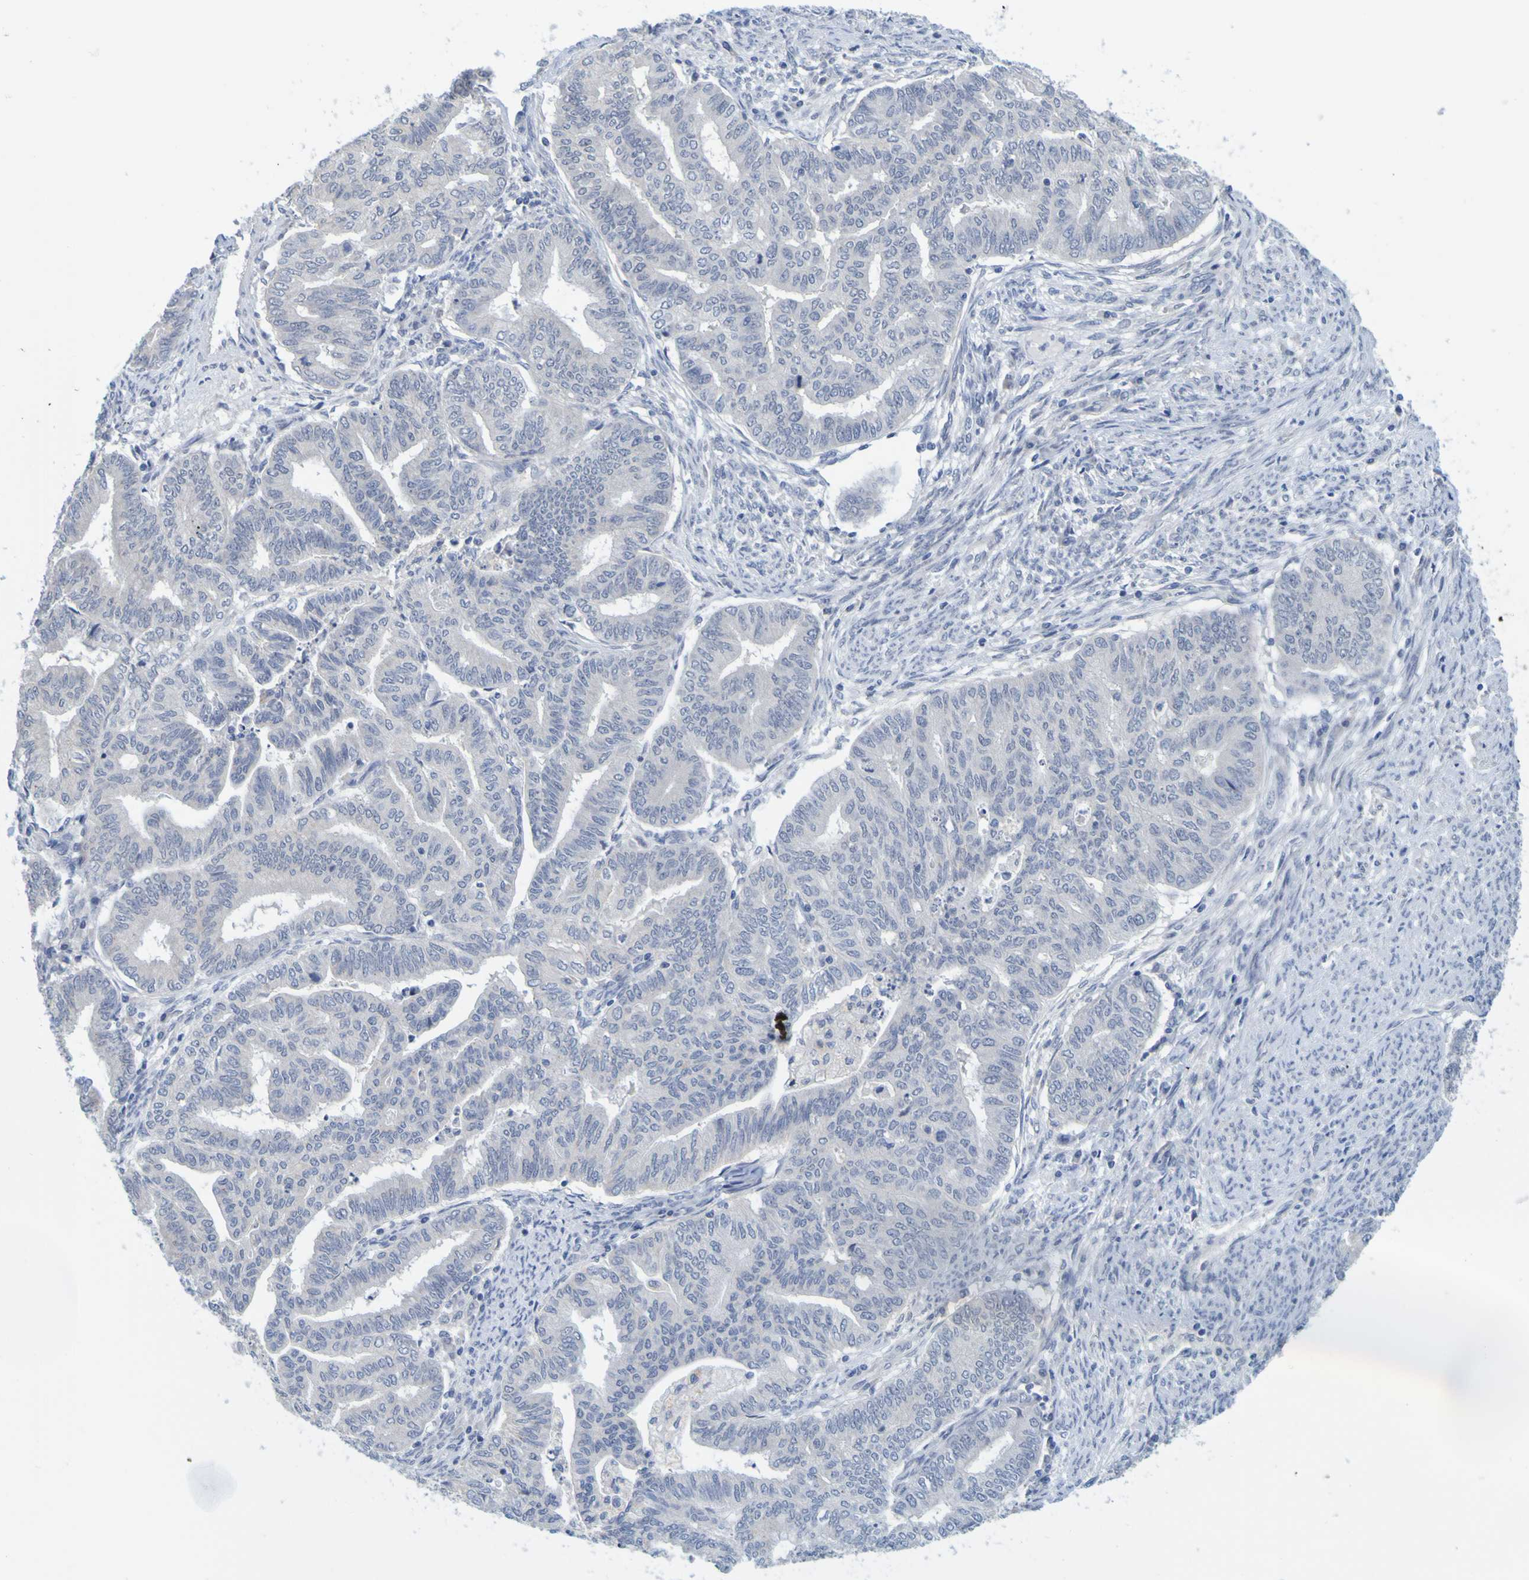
{"staining": {"intensity": "negative", "quantity": "none", "location": "none"}, "tissue": "endometrial cancer", "cell_type": "Tumor cells", "image_type": "cancer", "snomed": [{"axis": "morphology", "description": "Adenocarcinoma, NOS"}, {"axis": "topography", "description": "Endometrium"}], "caption": "An image of endometrial adenocarcinoma stained for a protein displays no brown staining in tumor cells.", "gene": "ENDOU", "patient": {"sex": "female", "age": 79}}